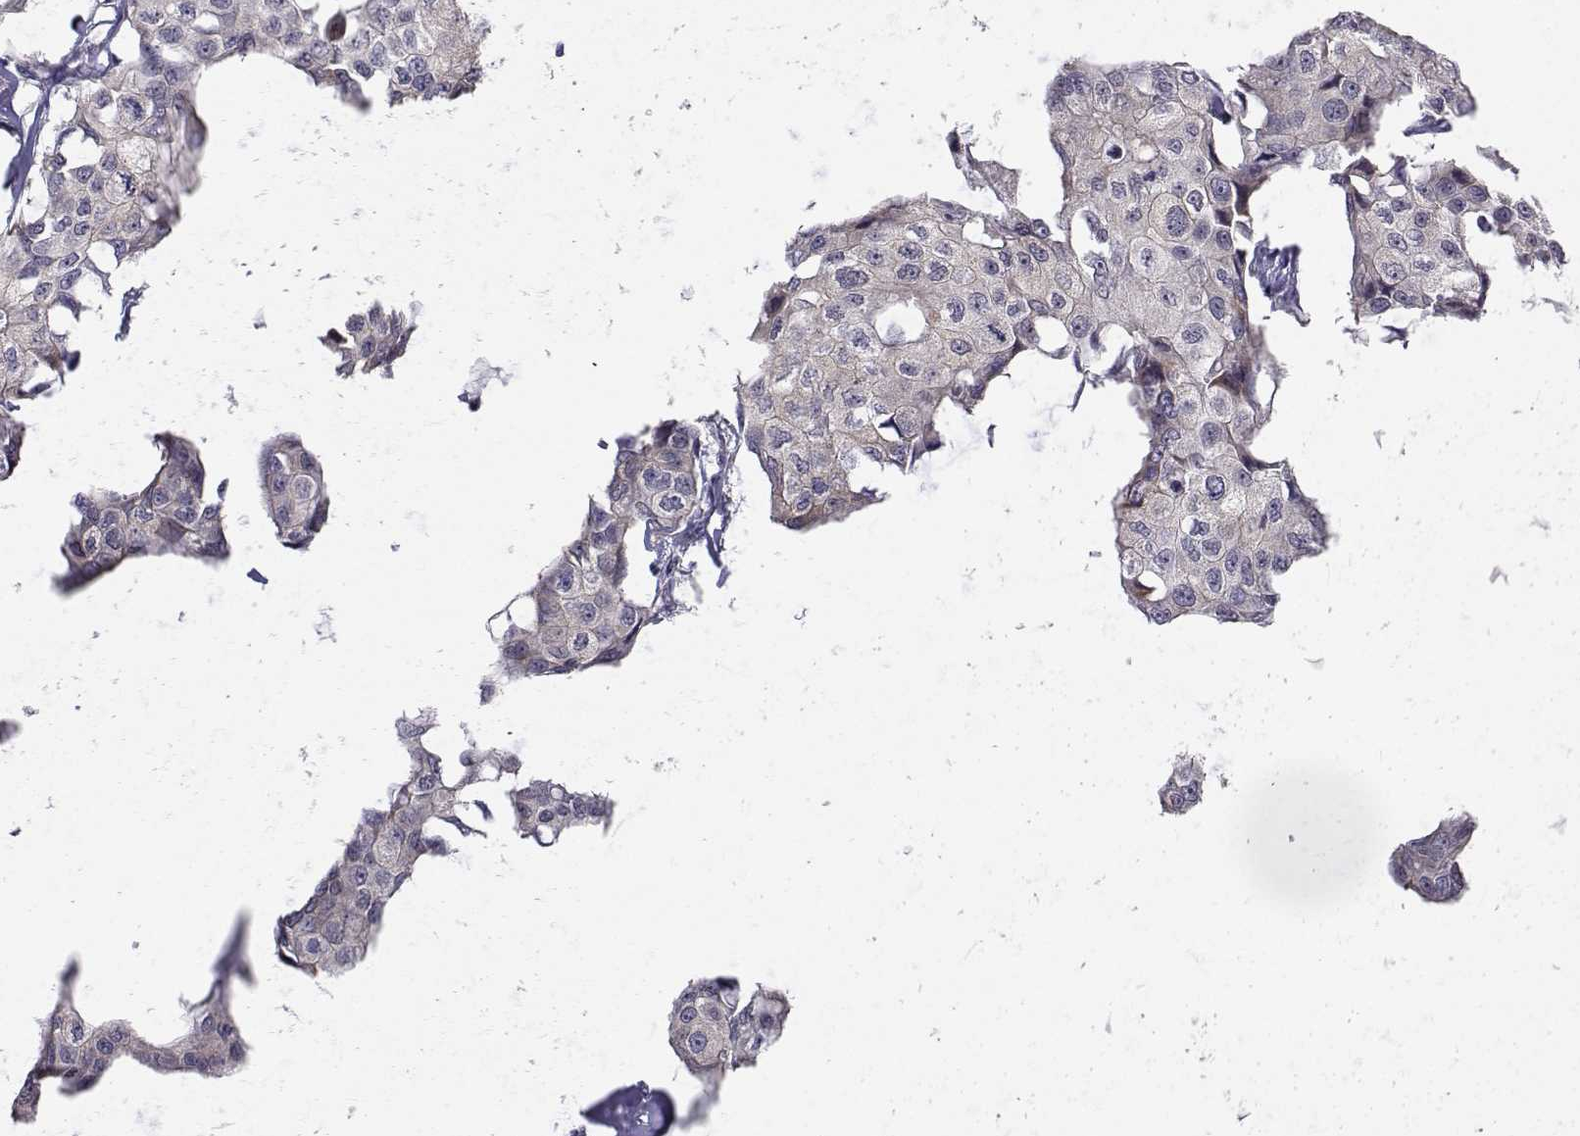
{"staining": {"intensity": "negative", "quantity": "none", "location": "none"}, "tissue": "breast cancer", "cell_type": "Tumor cells", "image_type": "cancer", "snomed": [{"axis": "morphology", "description": "Duct carcinoma"}, {"axis": "topography", "description": "Breast"}], "caption": "There is no significant staining in tumor cells of breast cancer (invasive ductal carcinoma).", "gene": "SLC6A3", "patient": {"sex": "female", "age": 80}}